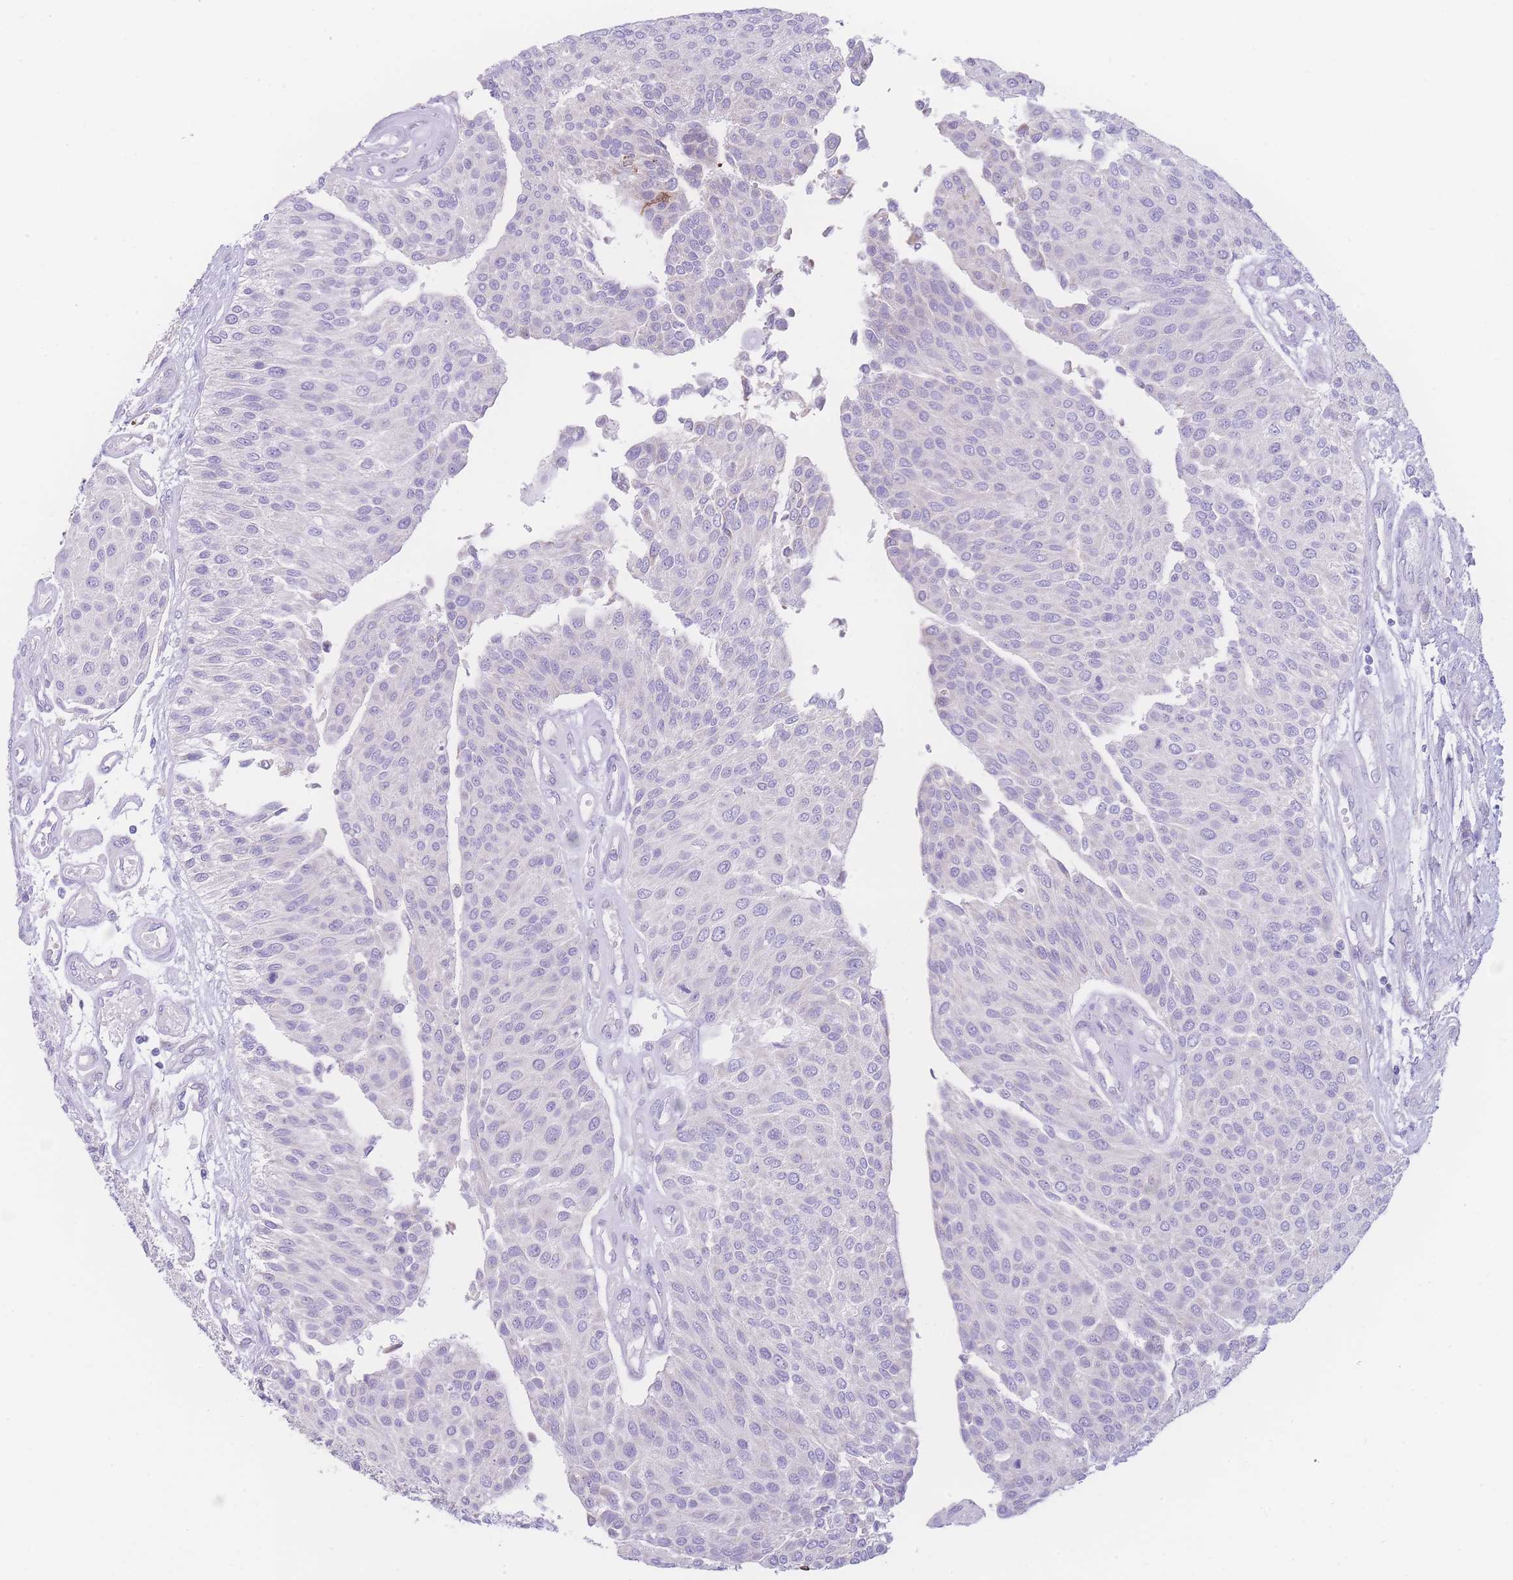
{"staining": {"intensity": "negative", "quantity": "none", "location": "none"}, "tissue": "urothelial cancer", "cell_type": "Tumor cells", "image_type": "cancer", "snomed": [{"axis": "morphology", "description": "Urothelial carcinoma, NOS"}, {"axis": "topography", "description": "Urinary bladder"}], "caption": "The histopathology image shows no staining of tumor cells in urothelial cancer. (DAB (3,3'-diaminobenzidine) IHC visualized using brightfield microscopy, high magnification).", "gene": "NBEAL1", "patient": {"sex": "male", "age": 55}}